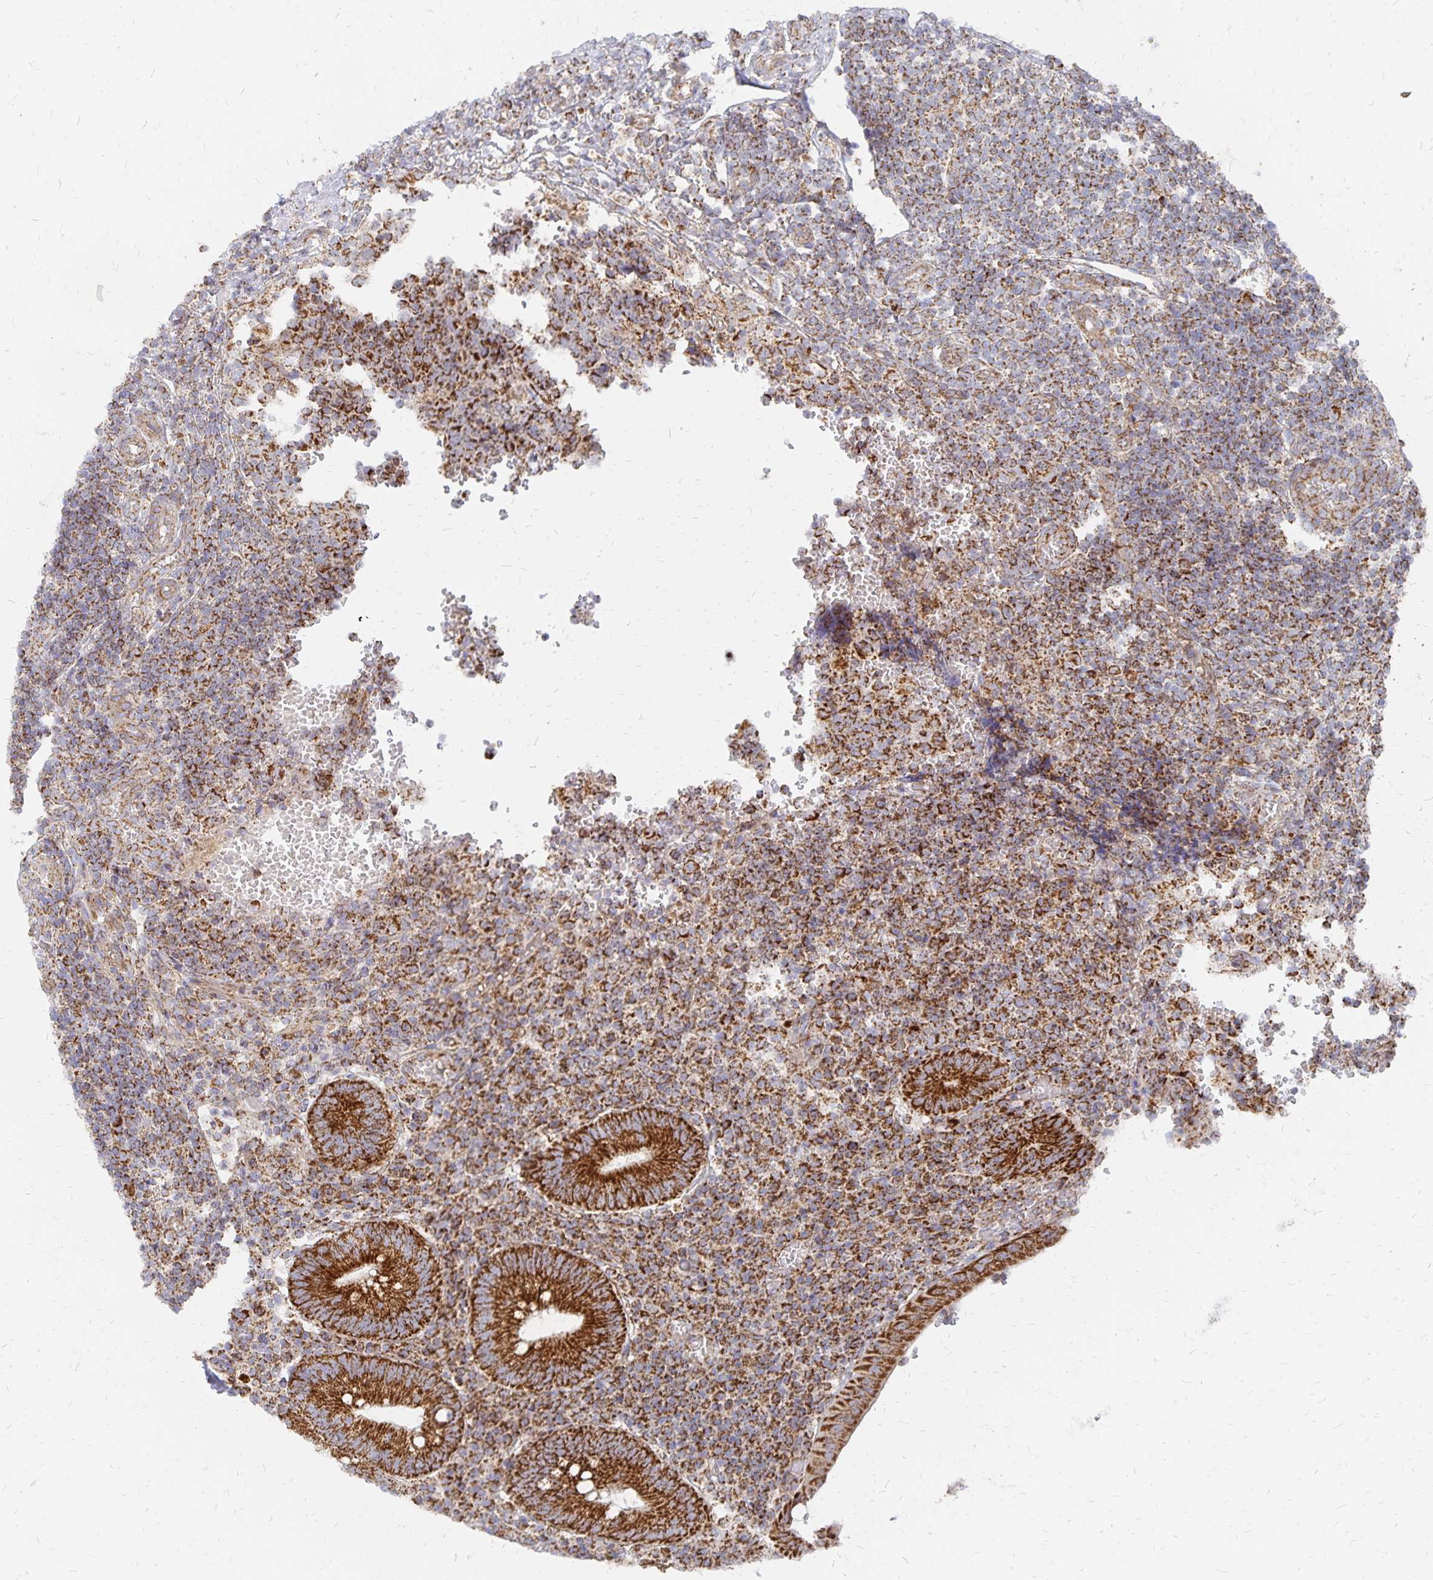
{"staining": {"intensity": "strong", "quantity": ">75%", "location": "cytoplasmic/membranous"}, "tissue": "appendix", "cell_type": "Glandular cells", "image_type": "normal", "snomed": [{"axis": "morphology", "description": "Normal tissue, NOS"}, {"axis": "topography", "description": "Appendix"}], "caption": "The image reveals a brown stain indicating the presence of a protein in the cytoplasmic/membranous of glandular cells in appendix. (brown staining indicates protein expression, while blue staining denotes nuclei).", "gene": "STOML2", "patient": {"sex": "male", "age": 18}}